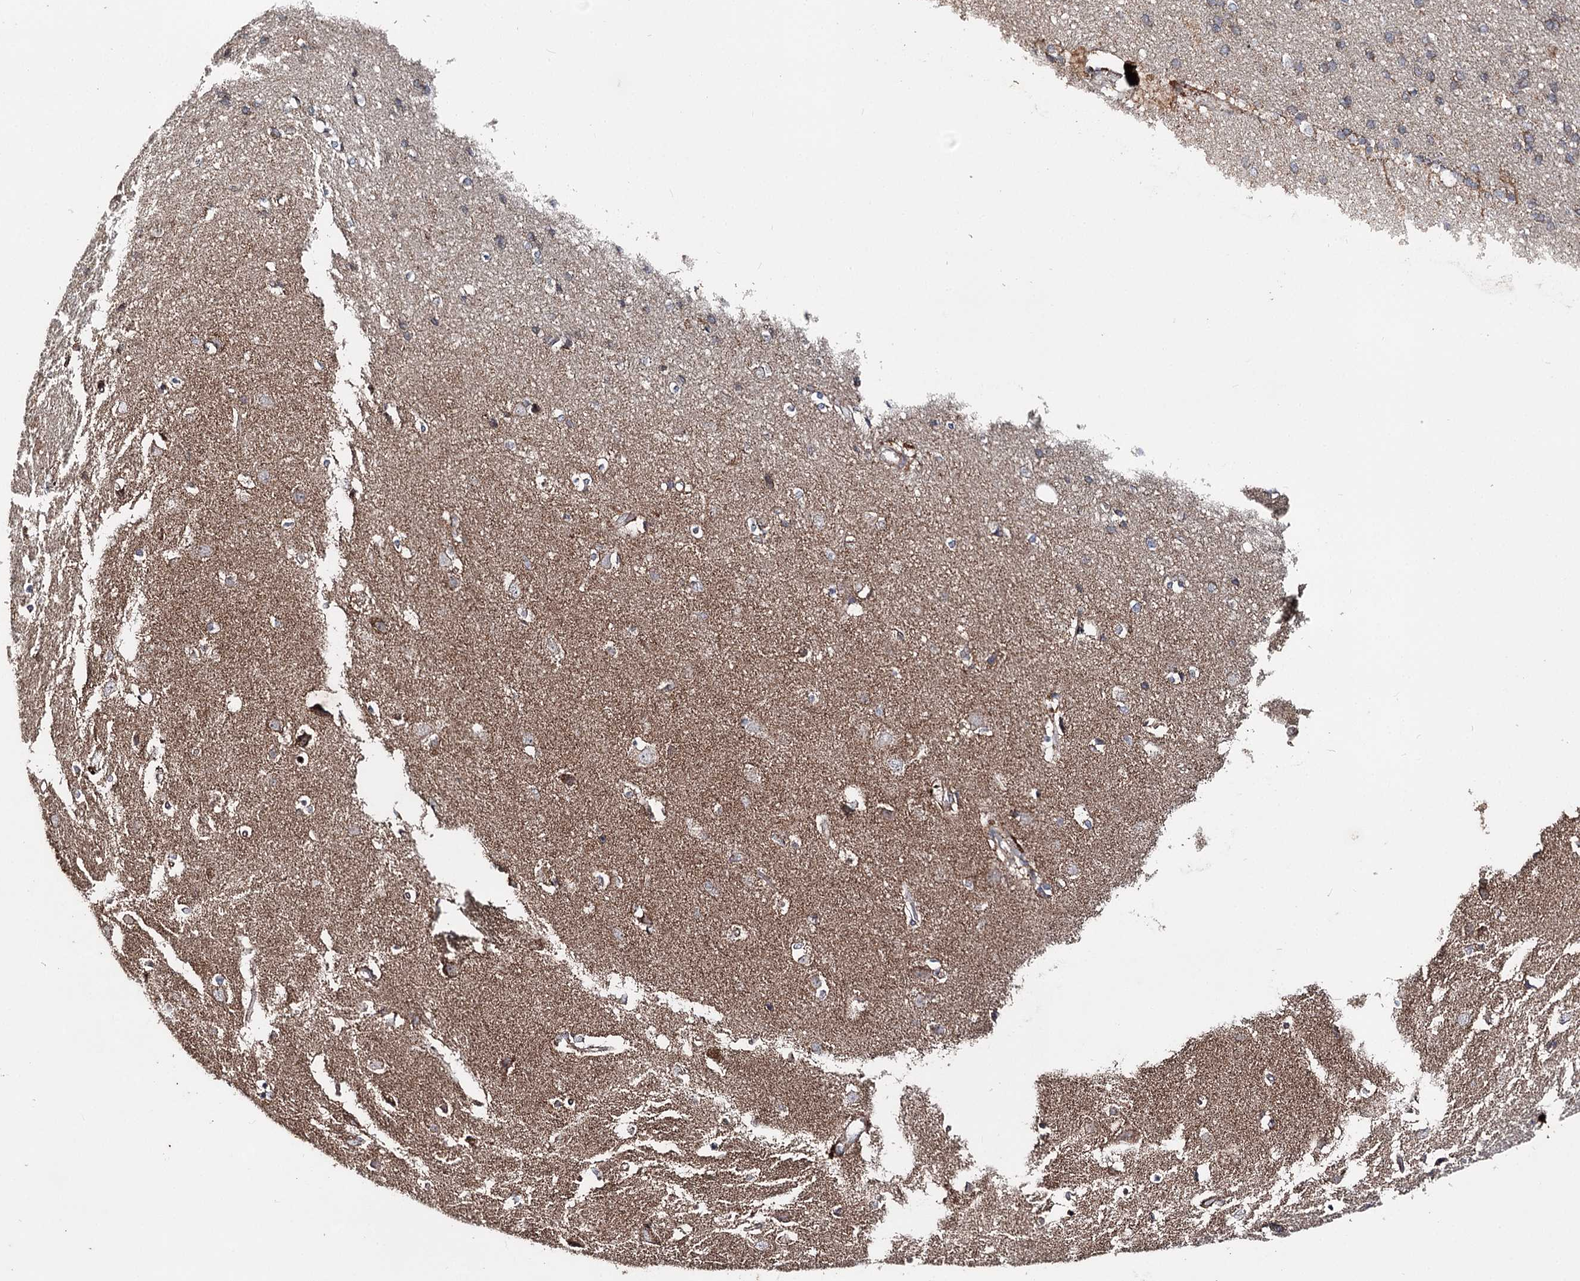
{"staining": {"intensity": "moderate", "quantity": ">75%", "location": "cytoplasmic/membranous"}, "tissue": "cerebral cortex", "cell_type": "Endothelial cells", "image_type": "normal", "snomed": [{"axis": "morphology", "description": "Normal tissue, NOS"}, {"axis": "topography", "description": "Cerebral cortex"}], "caption": "Brown immunohistochemical staining in normal cerebral cortex displays moderate cytoplasmic/membranous staining in approximately >75% of endothelial cells.", "gene": "MINDY3", "patient": {"sex": "male", "age": 54}}